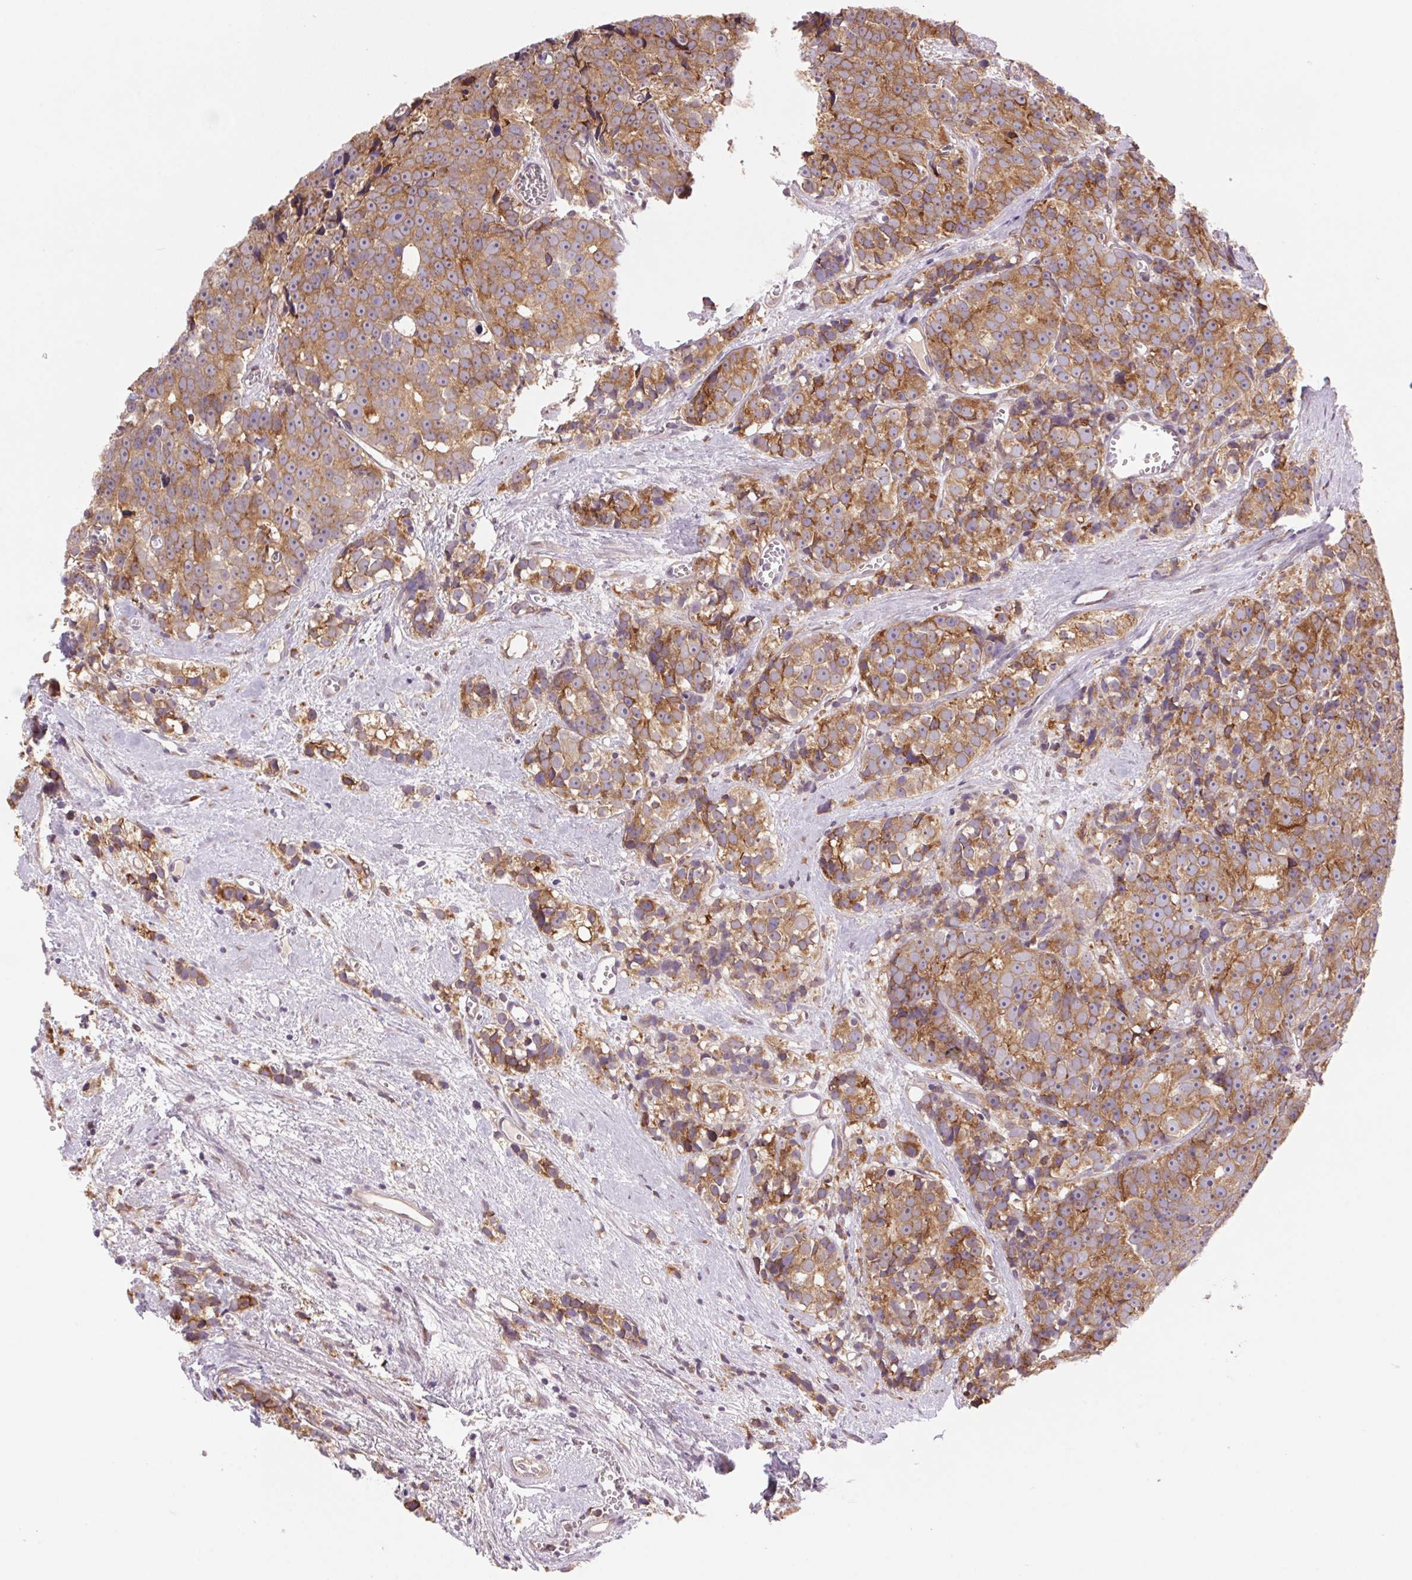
{"staining": {"intensity": "moderate", "quantity": ">75%", "location": "cytoplasmic/membranous"}, "tissue": "prostate cancer", "cell_type": "Tumor cells", "image_type": "cancer", "snomed": [{"axis": "morphology", "description": "Adenocarcinoma, High grade"}, {"axis": "topography", "description": "Prostate"}], "caption": "Protein staining of prostate adenocarcinoma (high-grade) tissue reveals moderate cytoplasmic/membranous expression in about >75% of tumor cells.", "gene": "KLHL20", "patient": {"sex": "male", "age": 77}}